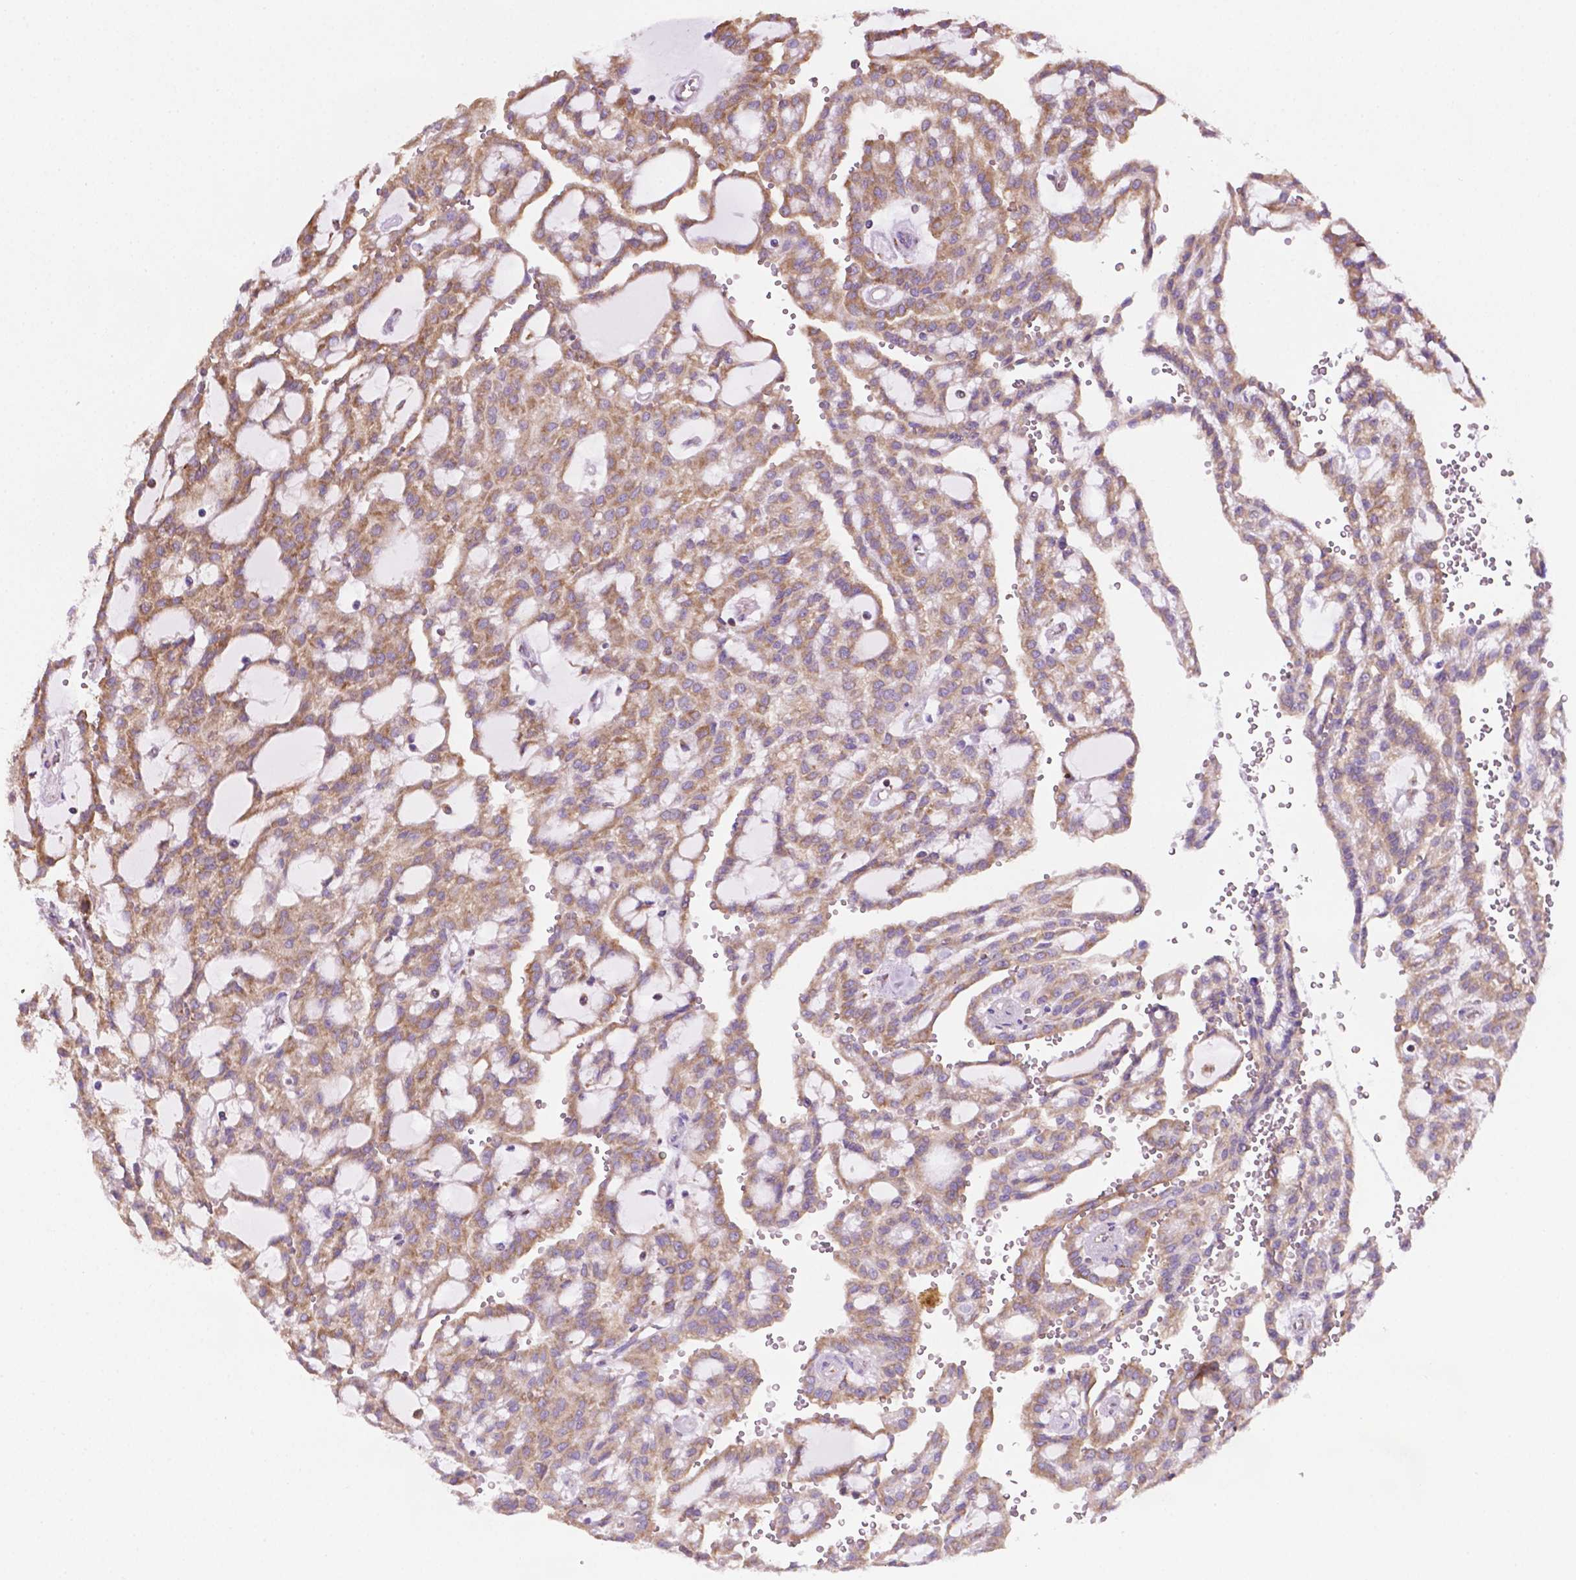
{"staining": {"intensity": "moderate", "quantity": ">75%", "location": "cytoplasmic/membranous"}, "tissue": "renal cancer", "cell_type": "Tumor cells", "image_type": "cancer", "snomed": [{"axis": "morphology", "description": "Adenocarcinoma, NOS"}, {"axis": "topography", "description": "Kidney"}], "caption": "Immunohistochemical staining of human renal adenocarcinoma exhibits moderate cytoplasmic/membranous protein expression in approximately >75% of tumor cells.", "gene": "RPL29", "patient": {"sex": "male", "age": 63}}